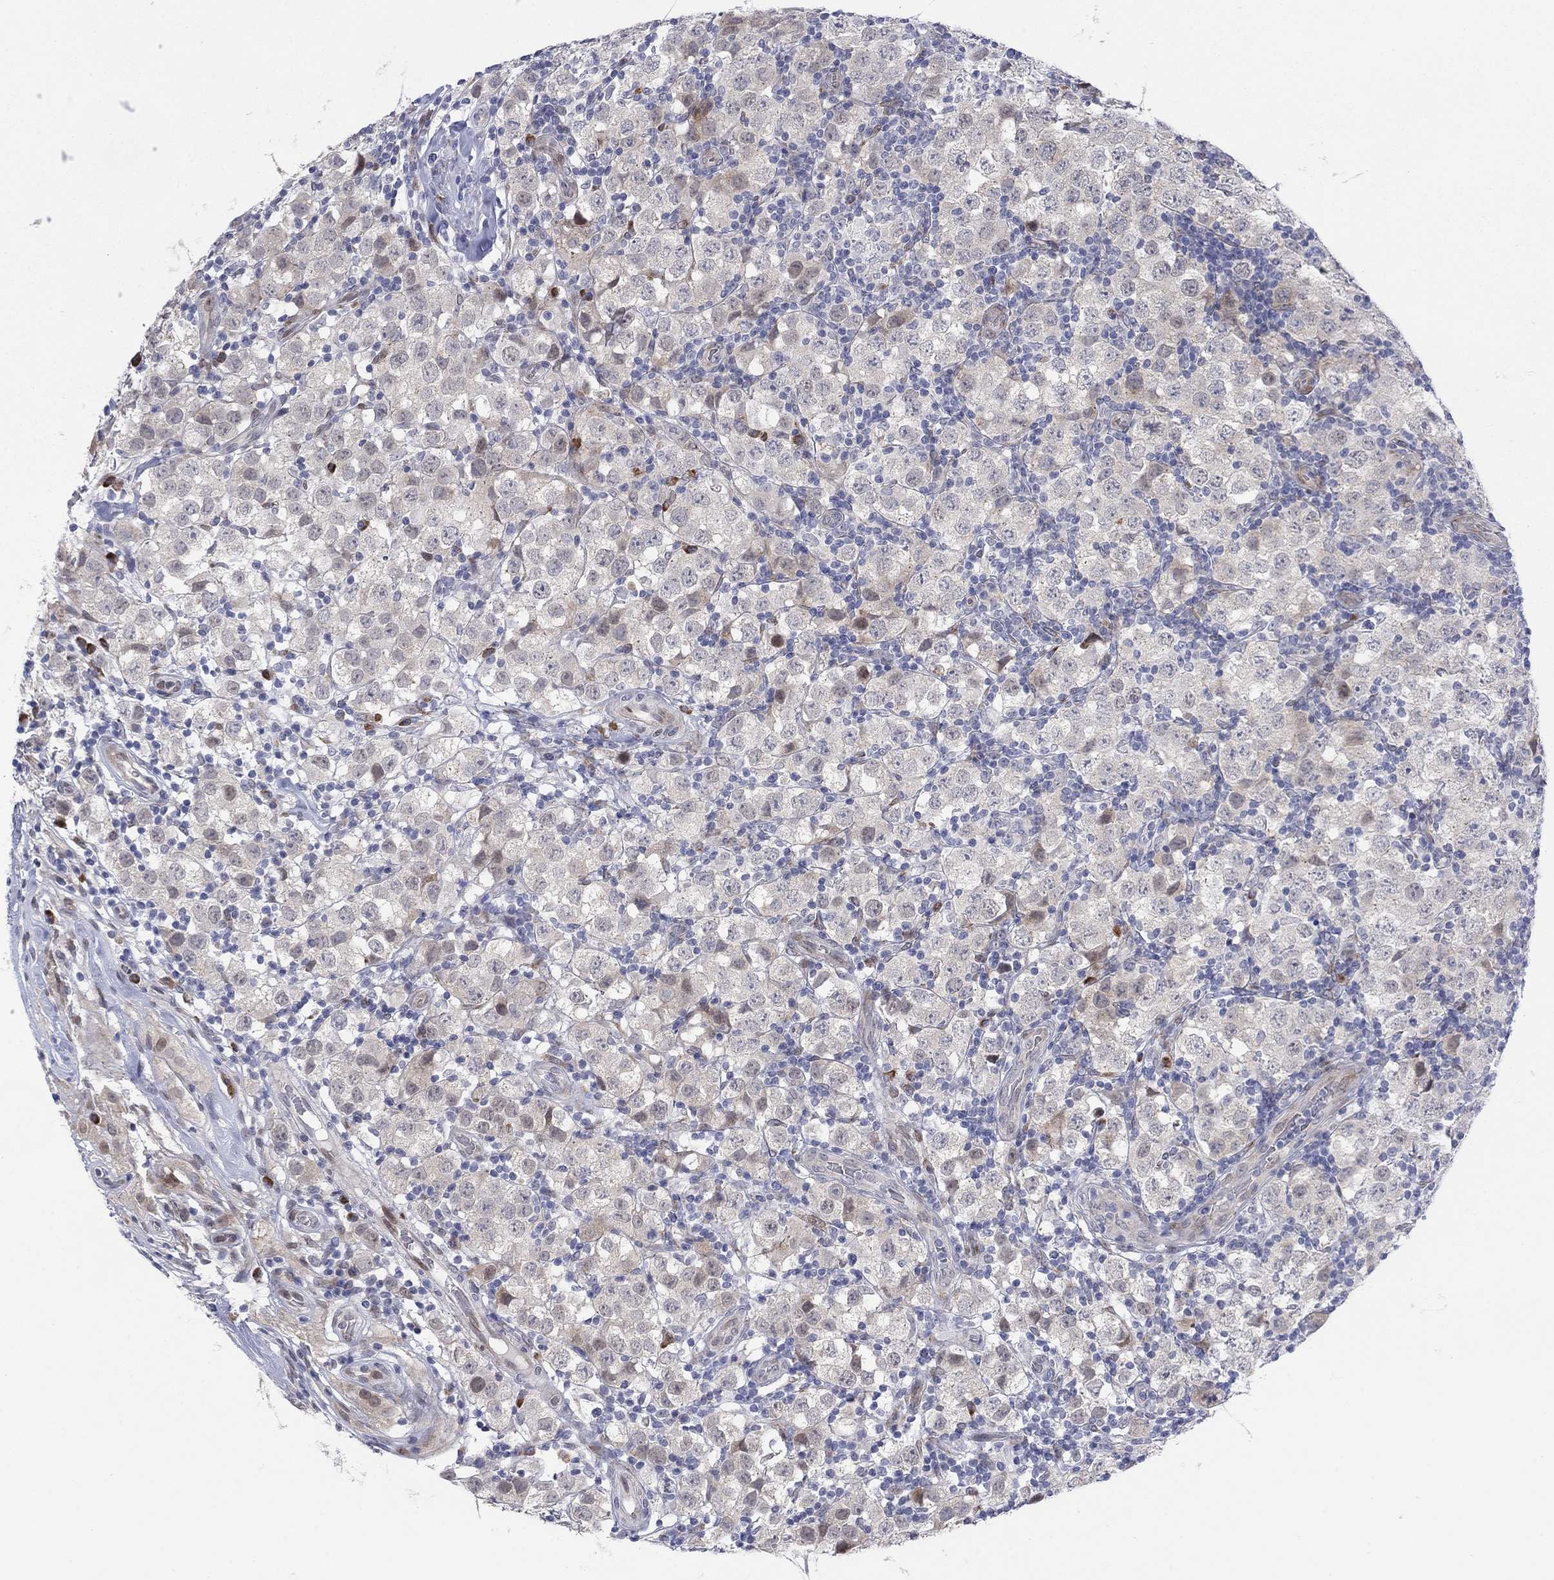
{"staining": {"intensity": "negative", "quantity": "none", "location": "none"}, "tissue": "testis cancer", "cell_type": "Tumor cells", "image_type": "cancer", "snomed": [{"axis": "morphology", "description": "Seminoma, NOS"}, {"axis": "topography", "description": "Testis"}], "caption": "This is an IHC micrograph of human testis seminoma. There is no staining in tumor cells.", "gene": "TTC21B", "patient": {"sex": "male", "age": 34}}